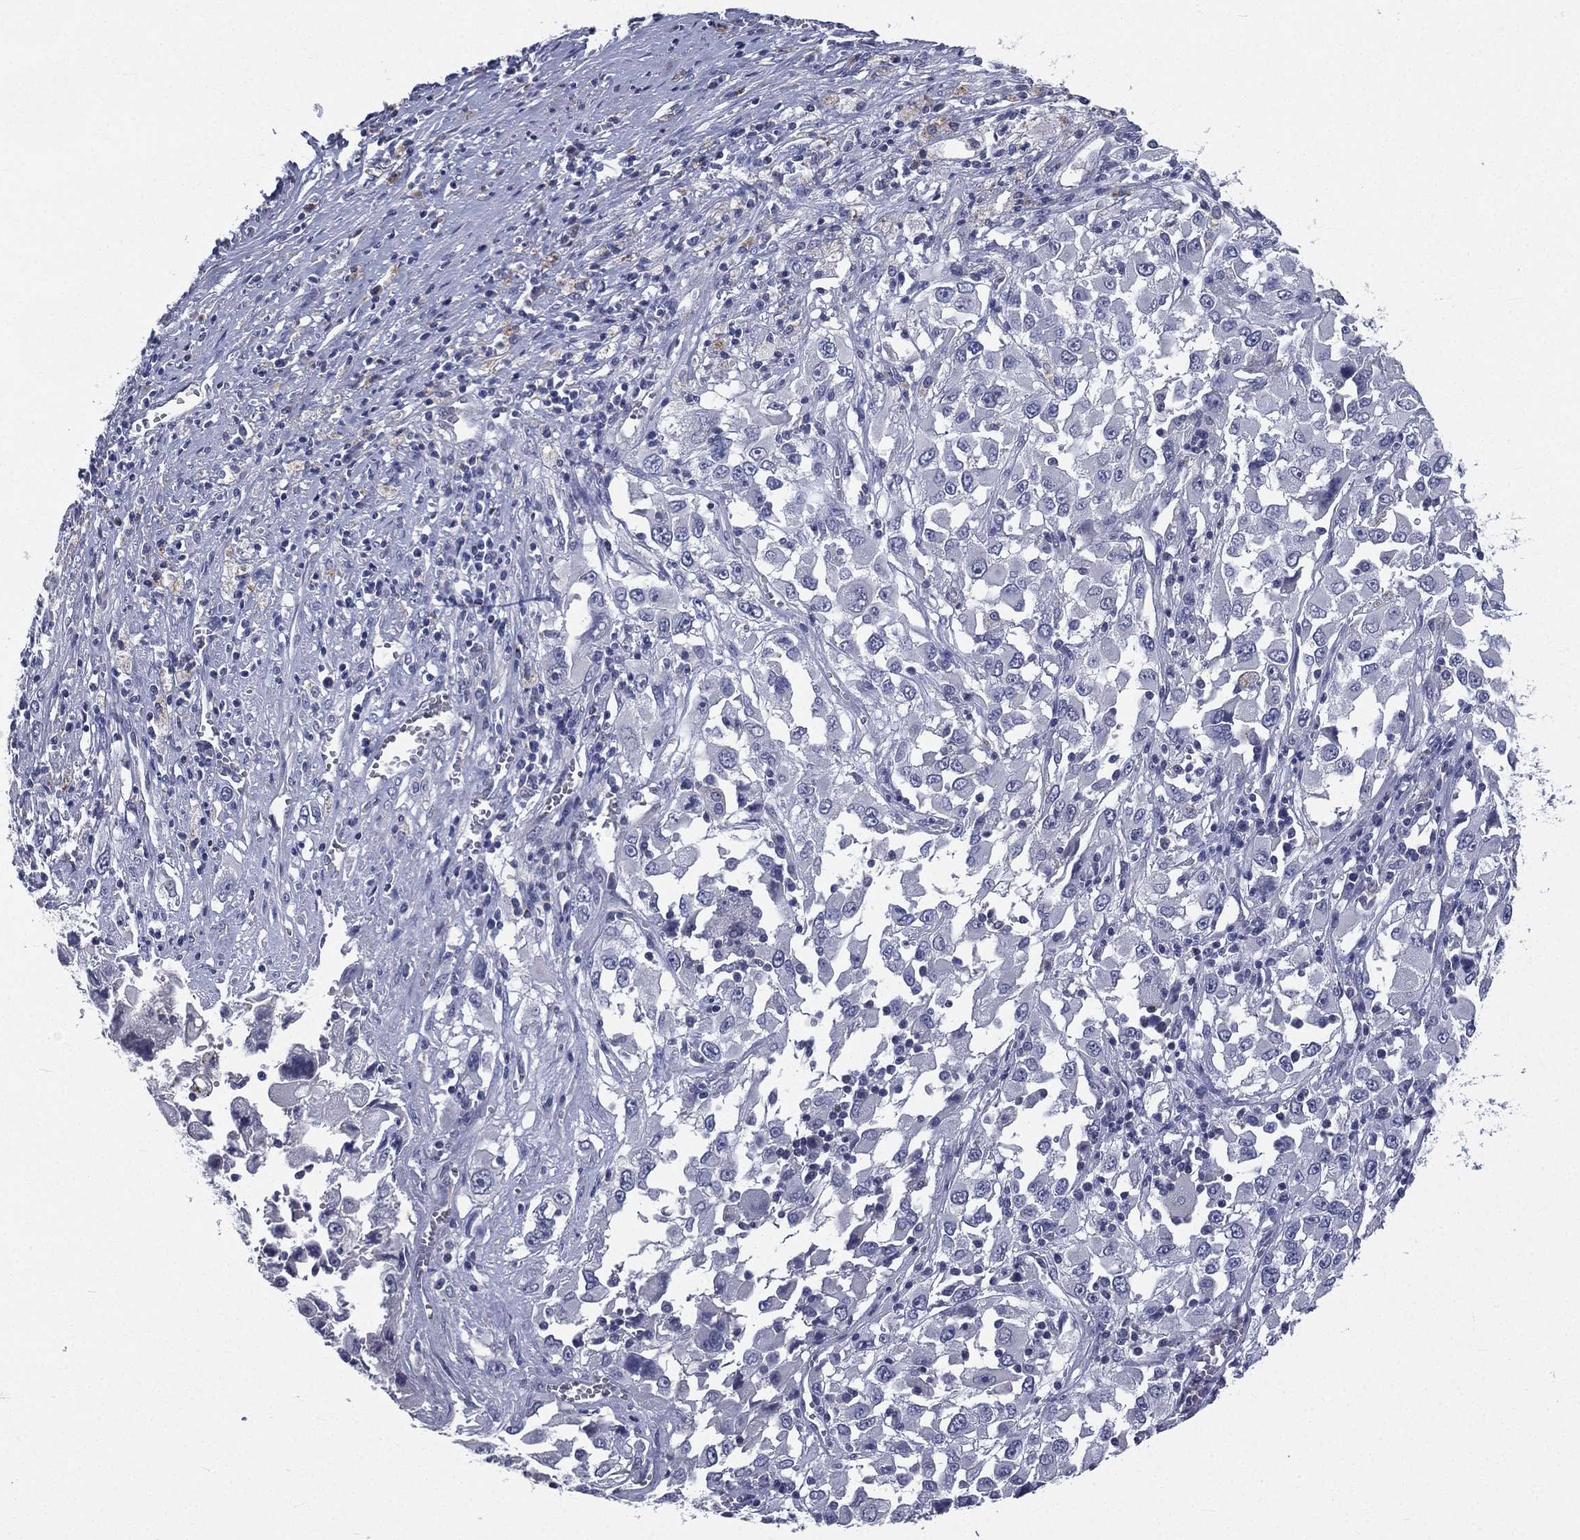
{"staining": {"intensity": "negative", "quantity": "none", "location": "none"}, "tissue": "melanoma", "cell_type": "Tumor cells", "image_type": "cancer", "snomed": [{"axis": "morphology", "description": "Malignant melanoma, Metastatic site"}, {"axis": "topography", "description": "Soft tissue"}], "caption": "IHC of malignant melanoma (metastatic site) demonstrates no staining in tumor cells. (Immunohistochemistry (ihc), brightfield microscopy, high magnification).", "gene": "IFT27", "patient": {"sex": "male", "age": 50}}